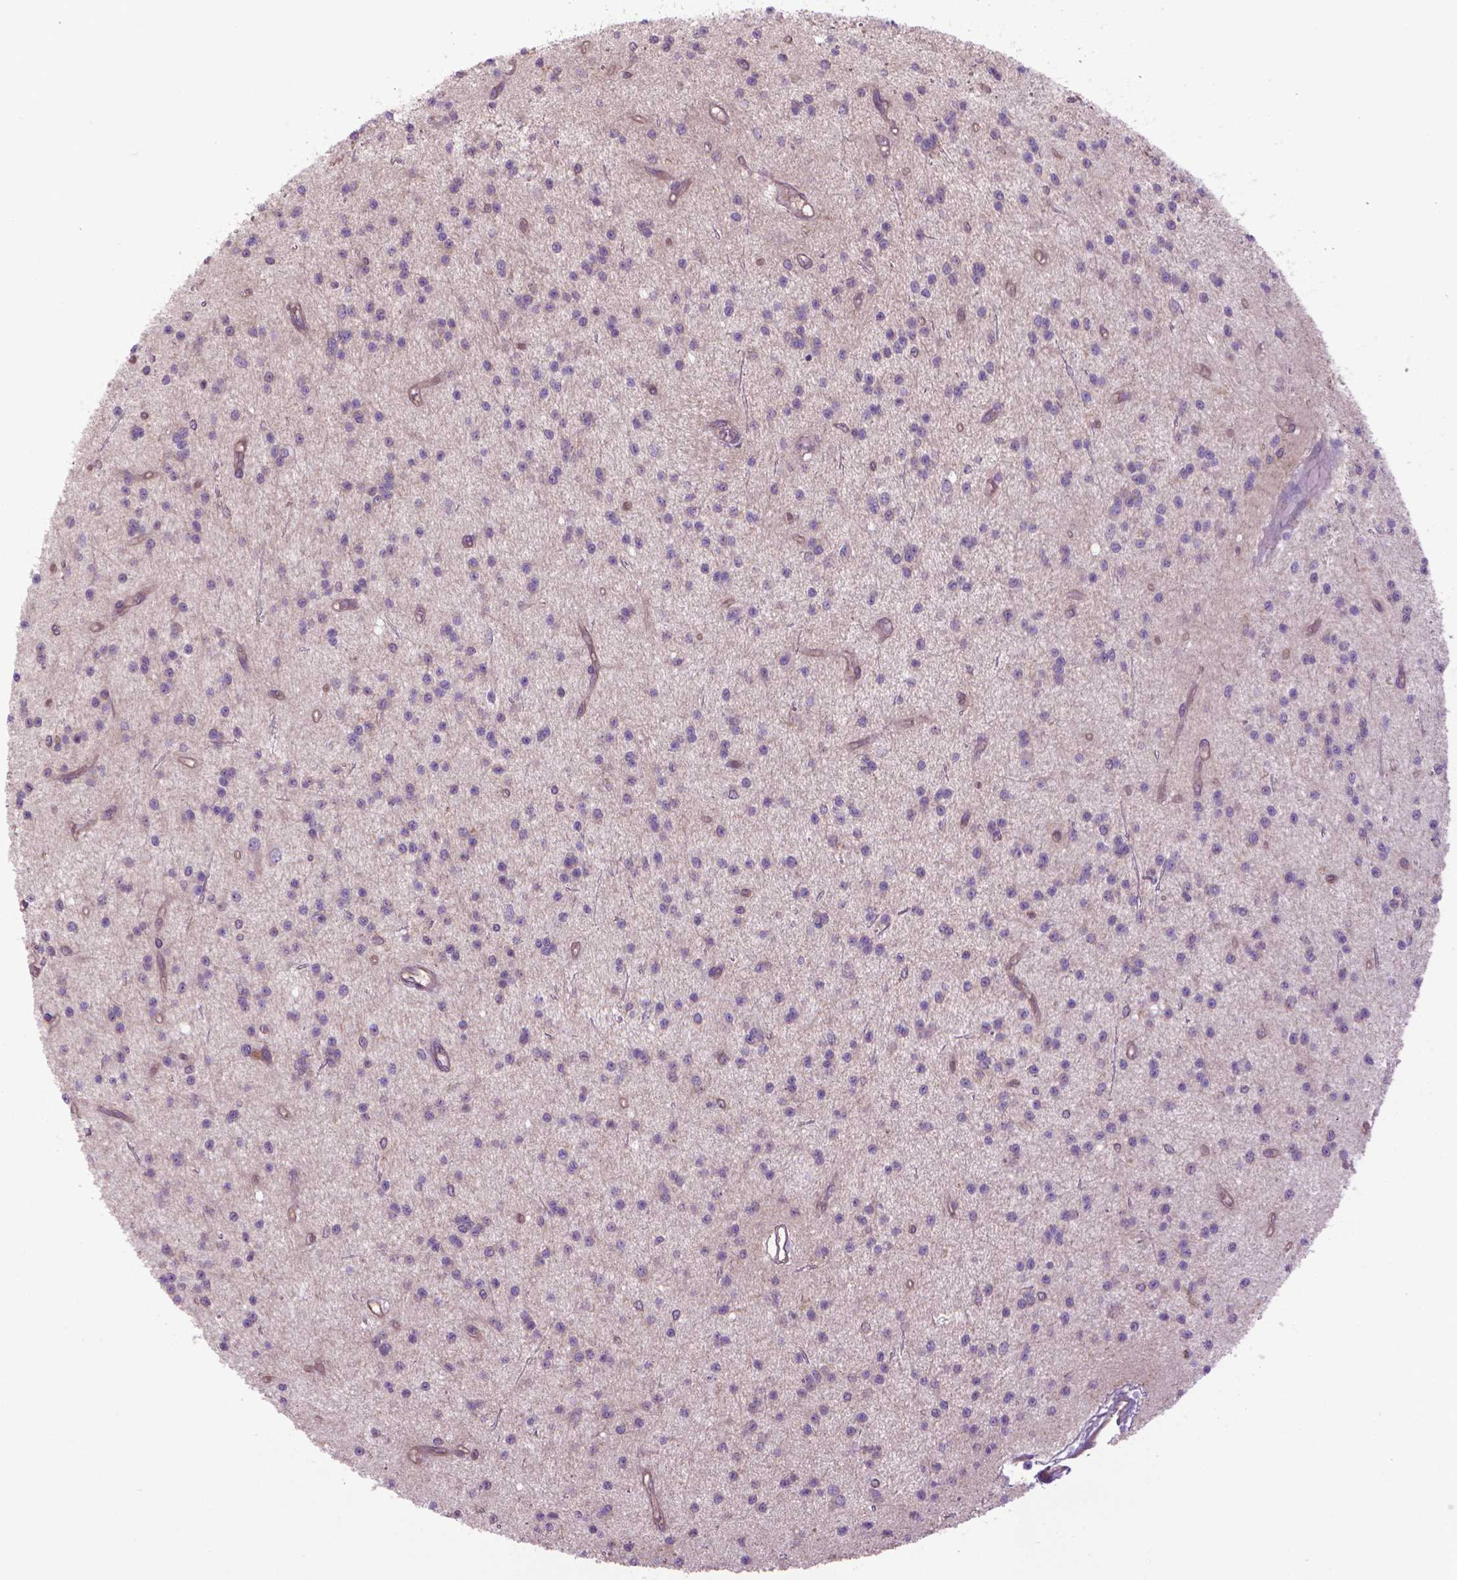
{"staining": {"intensity": "negative", "quantity": "none", "location": "none"}, "tissue": "glioma", "cell_type": "Tumor cells", "image_type": "cancer", "snomed": [{"axis": "morphology", "description": "Glioma, malignant, Low grade"}, {"axis": "topography", "description": "Brain"}], "caption": "Immunohistochemical staining of human malignant glioma (low-grade) reveals no significant staining in tumor cells.", "gene": "CORO1B", "patient": {"sex": "male", "age": 27}}